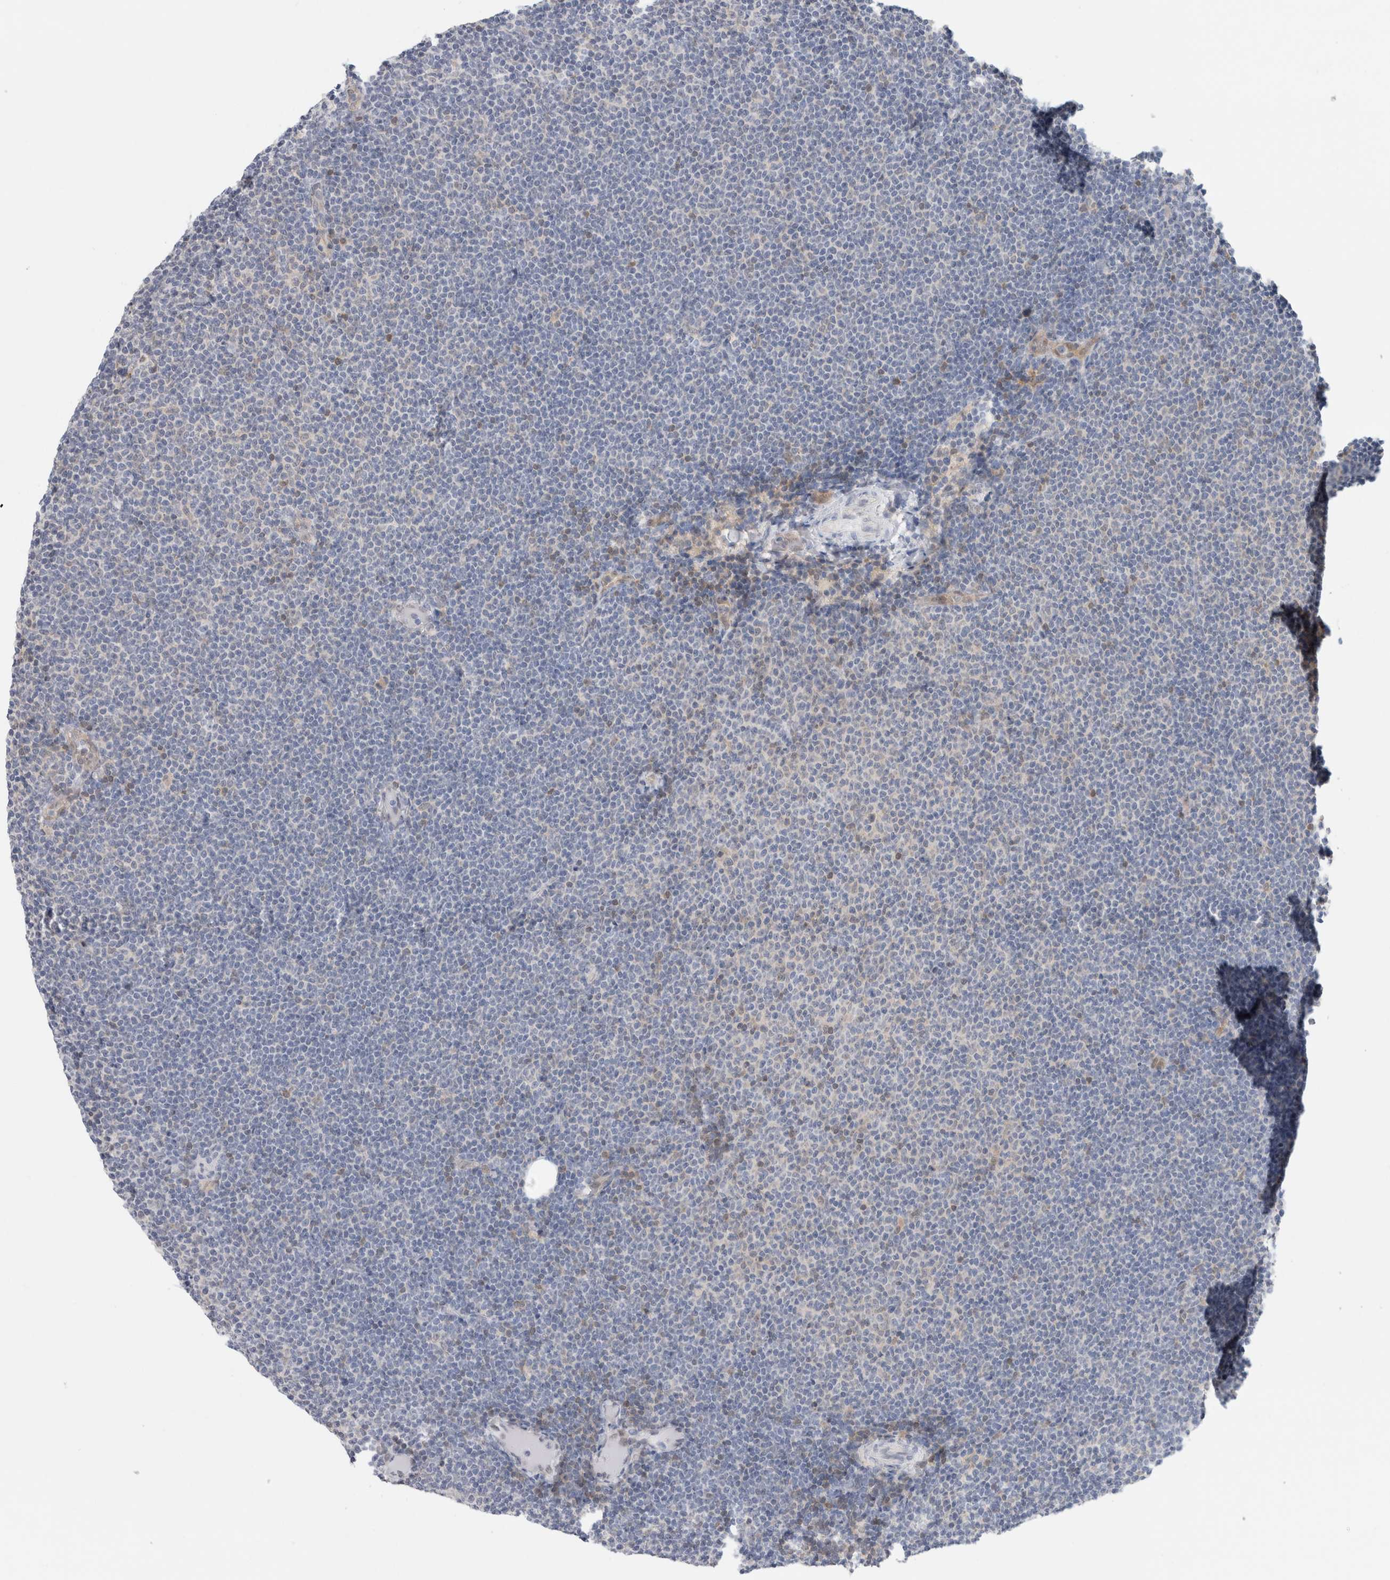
{"staining": {"intensity": "negative", "quantity": "none", "location": "none"}, "tissue": "lymphoma", "cell_type": "Tumor cells", "image_type": "cancer", "snomed": [{"axis": "morphology", "description": "Malignant lymphoma, non-Hodgkin's type, Low grade"}, {"axis": "topography", "description": "Lymph node"}], "caption": "Lymphoma was stained to show a protein in brown. There is no significant positivity in tumor cells. (Brightfield microscopy of DAB IHC at high magnification).", "gene": "CASP6", "patient": {"sex": "female", "age": 53}}